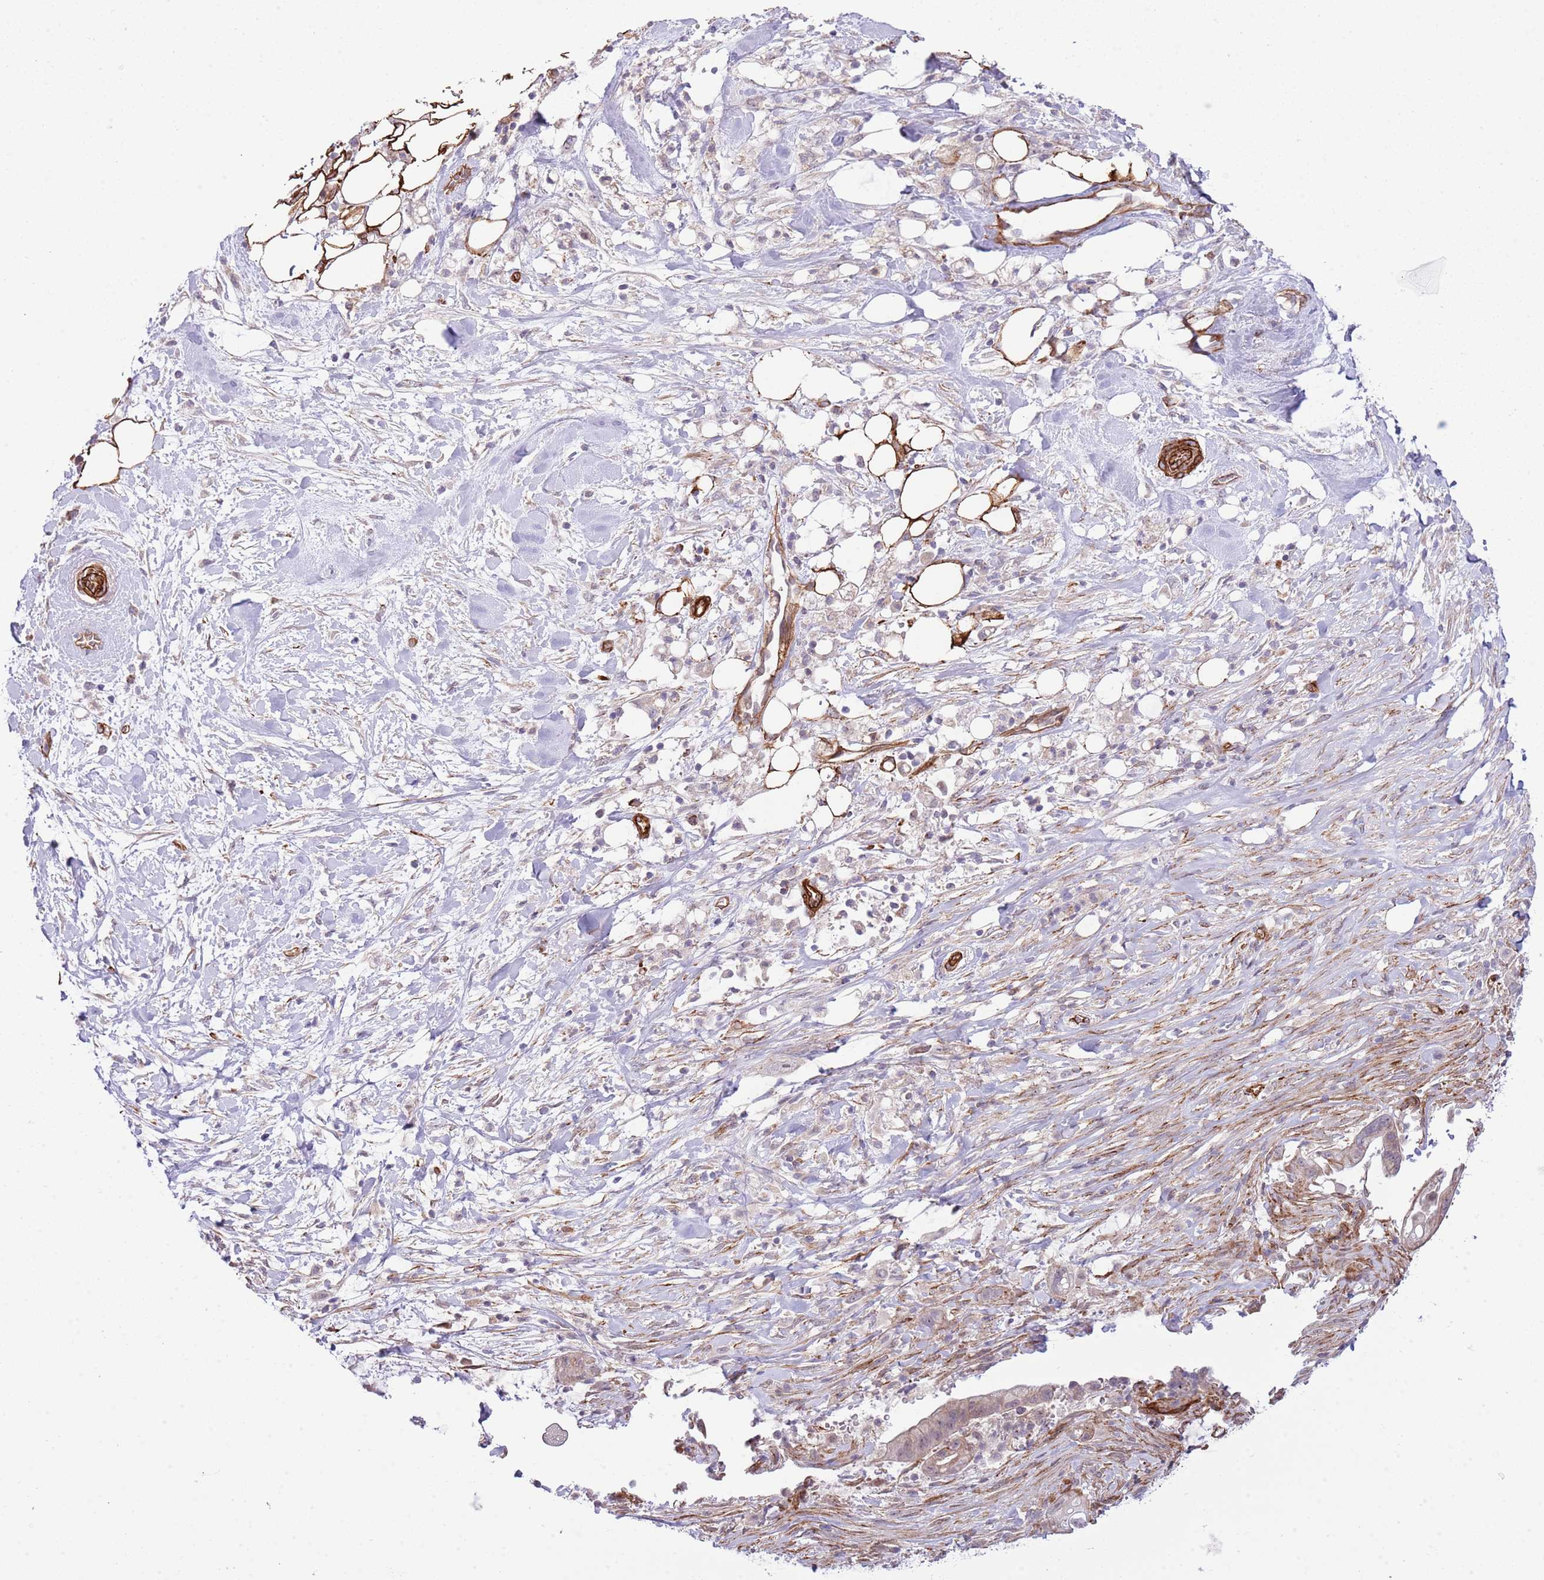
{"staining": {"intensity": "negative", "quantity": "none", "location": "none"}, "tissue": "pancreatic cancer", "cell_type": "Tumor cells", "image_type": "cancer", "snomed": [{"axis": "morphology", "description": "Adenocarcinoma, NOS"}, {"axis": "topography", "description": "Pancreas"}], "caption": "A high-resolution micrograph shows immunohistochemistry staining of pancreatic cancer (adenocarcinoma), which displays no significant staining in tumor cells.", "gene": "NEK3", "patient": {"sex": "male", "age": 44}}